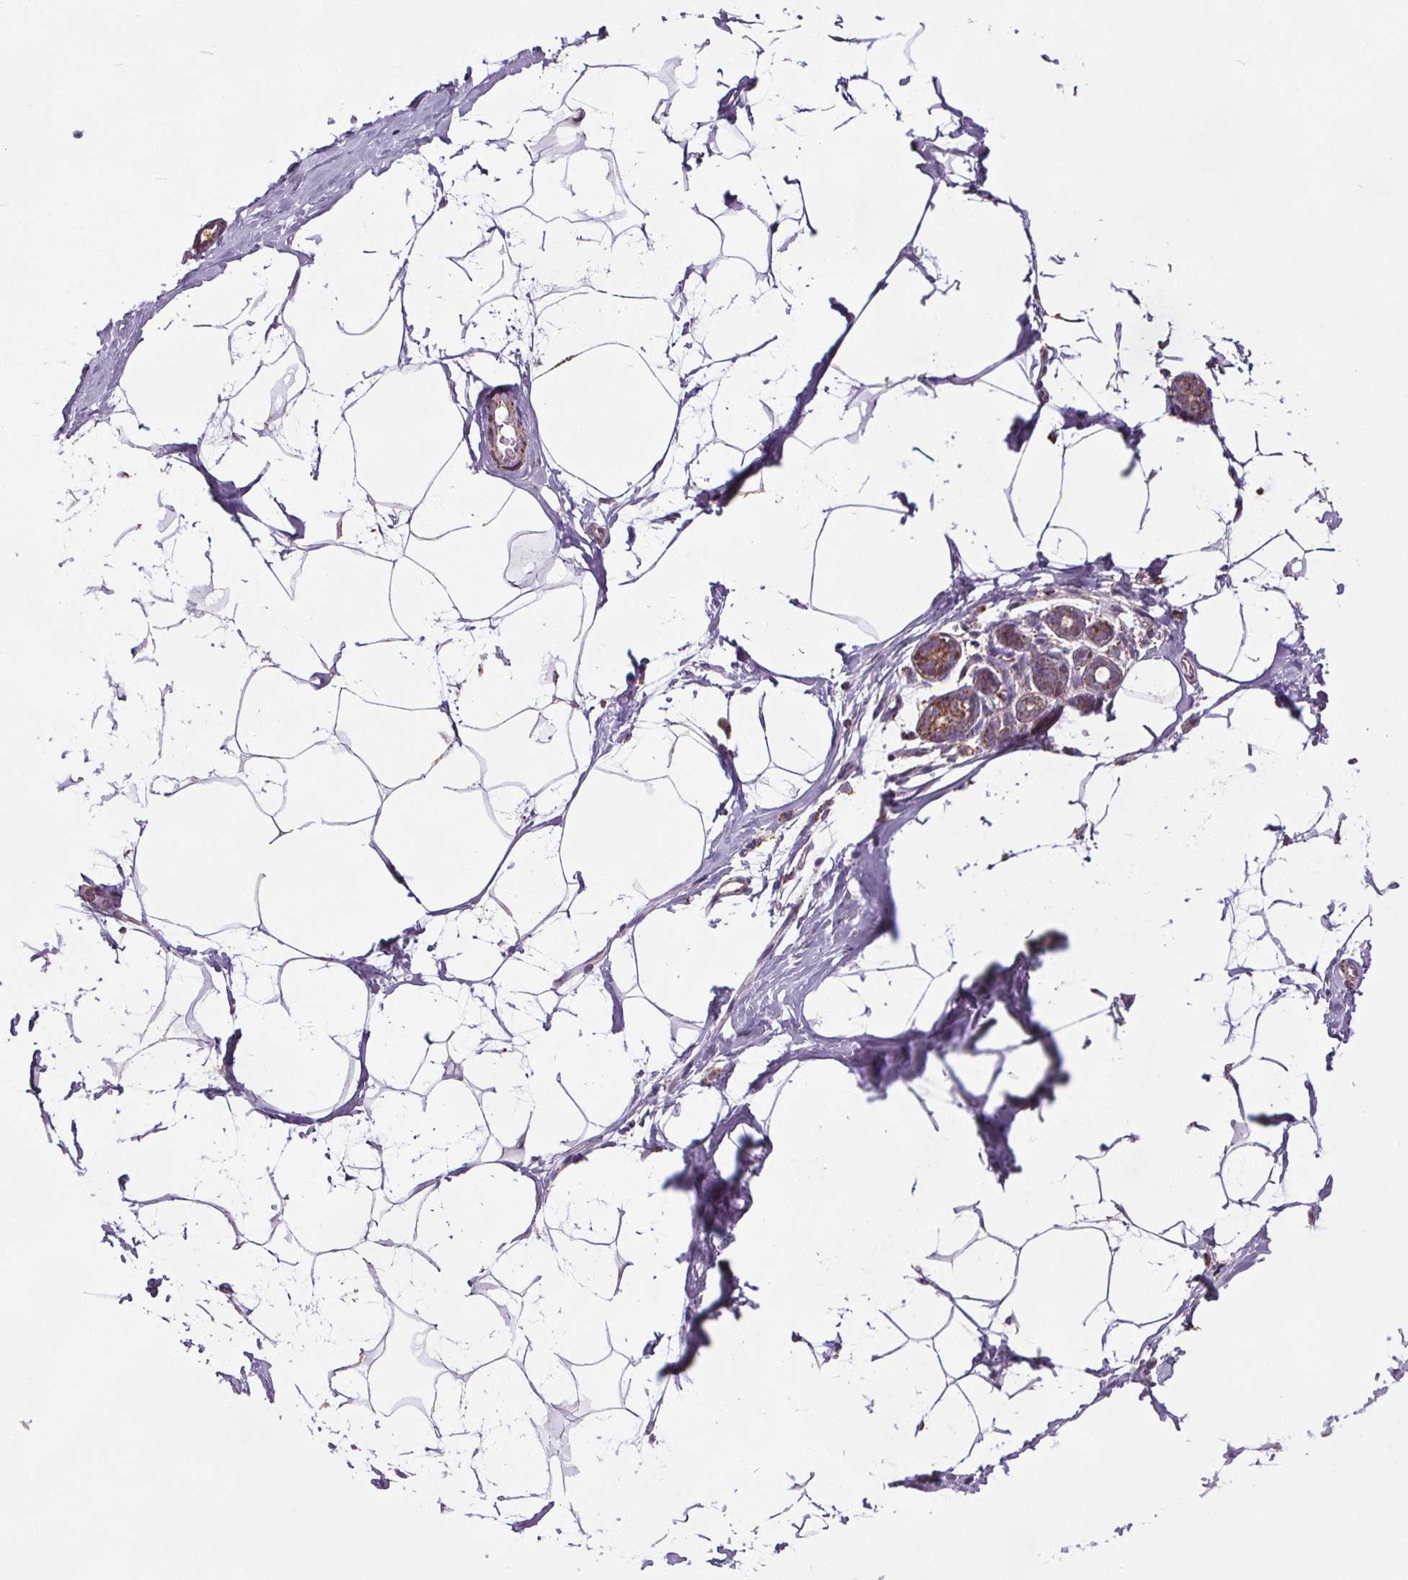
{"staining": {"intensity": "moderate", "quantity": ">75%", "location": "cytoplasmic/membranous"}, "tissue": "breast", "cell_type": "Adipocytes", "image_type": "normal", "snomed": [{"axis": "morphology", "description": "Normal tissue, NOS"}, {"axis": "topography", "description": "Breast"}], "caption": "IHC (DAB) staining of benign breast reveals moderate cytoplasmic/membranous protein expression in approximately >75% of adipocytes.", "gene": "SUCLA2", "patient": {"sex": "female", "age": 32}}